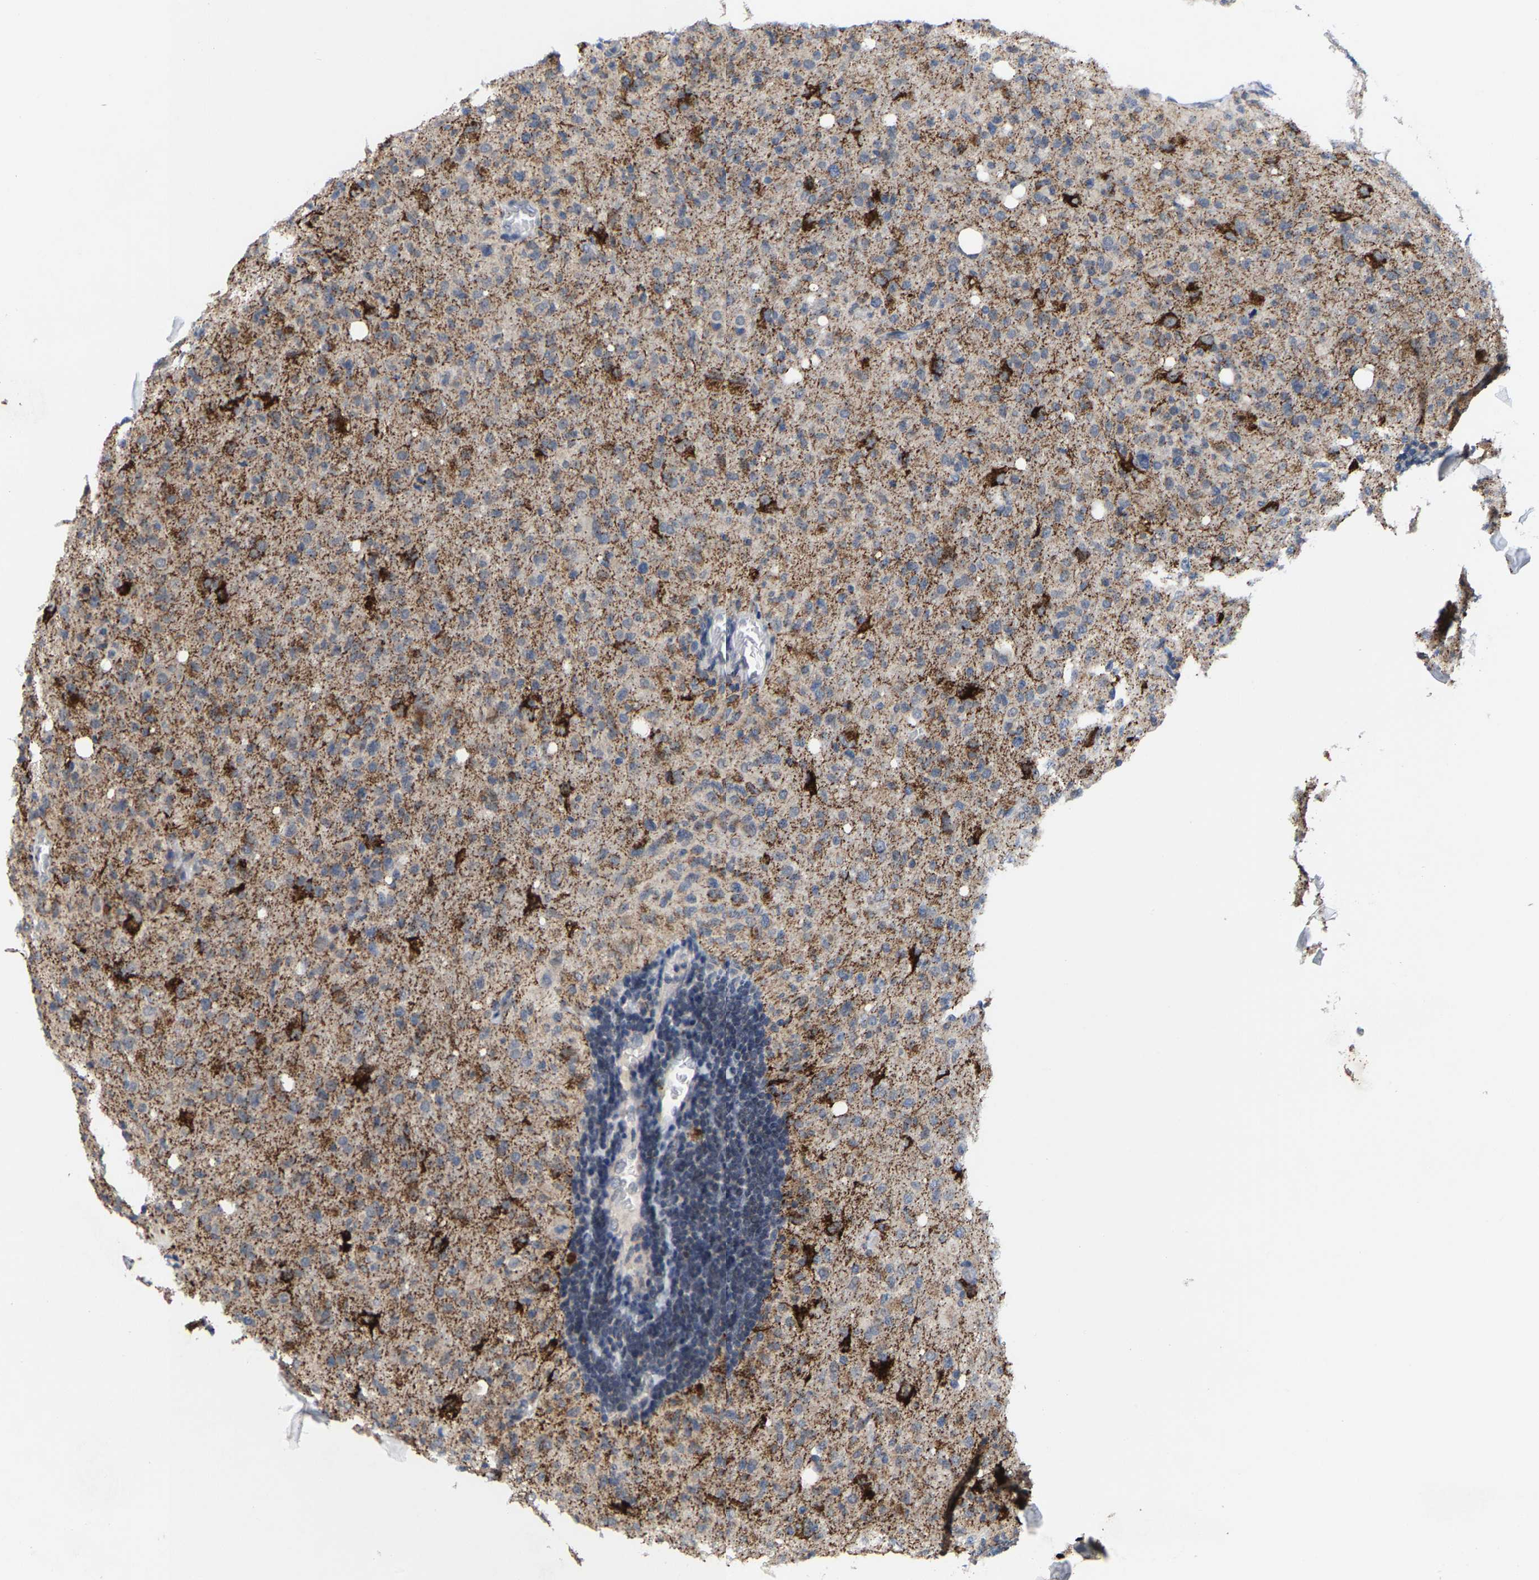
{"staining": {"intensity": "strong", "quantity": "<25%", "location": "cytoplasmic/membranous"}, "tissue": "glioma", "cell_type": "Tumor cells", "image_type": "cancer", "snomed": [{"axis": "morphology", "description": "Glioma, malignant, High grade"}, {"axis": "topography", "description": "Brain"}], "caption": "High-grade glioma (malignant) stained with a protein marker displays strong staining in tumor cells.", "gene": "TDRKH", "patient": {"sex": "female", "age": 57}}